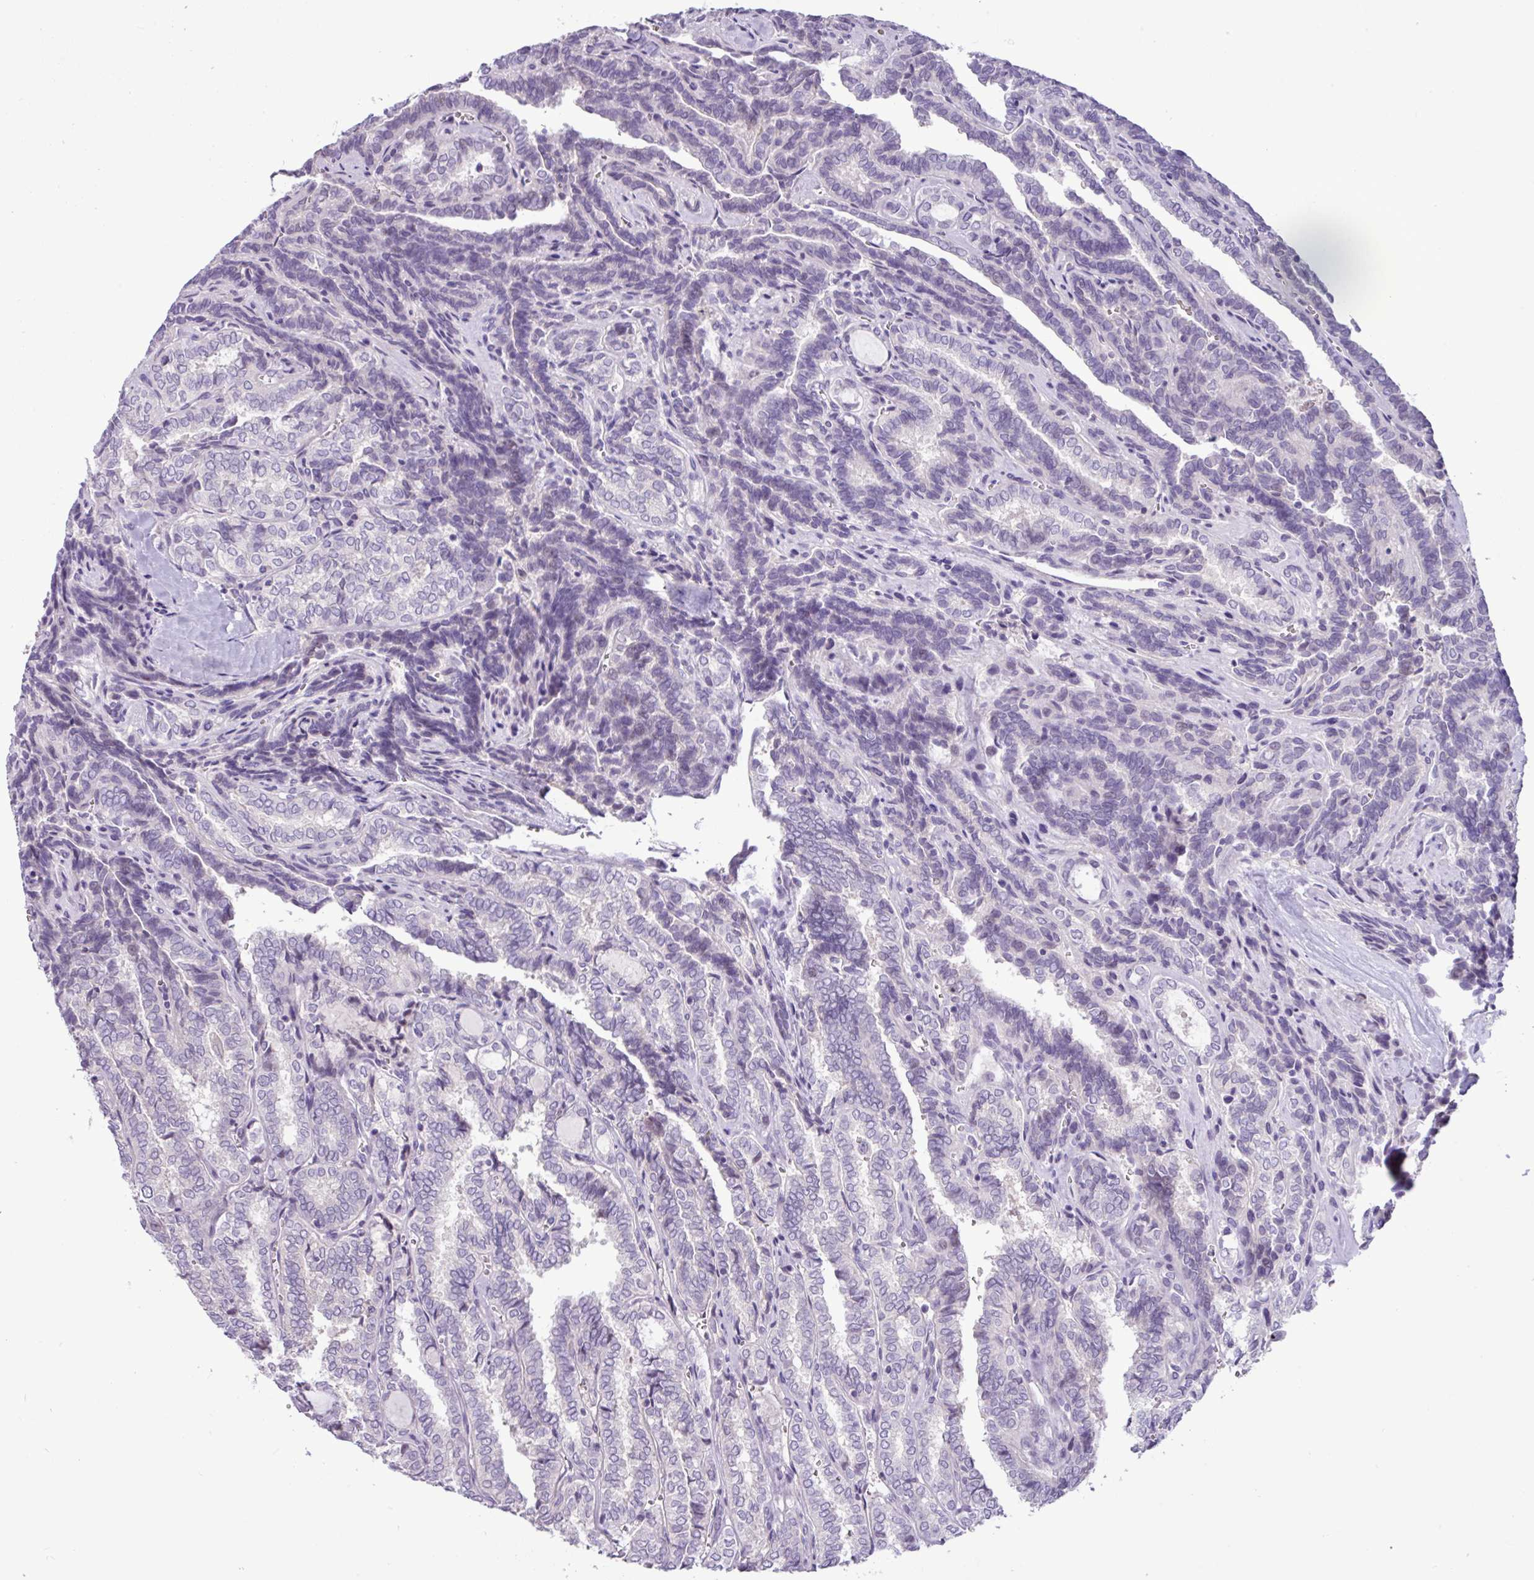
{"staining": {"intensity": "negative", "quantity": "none", "location": "none"}, "tissue": "thyroid cancer", "cell_type": "Tumor cells", "image_type": "cancer", "snomed": [{"axis": "morphology", "description": "Papillary adenocarcinoma, NOS"}, {"axis": "topography", "description": "Thyroid gland"}], "caption": "The immunohistochemistry (IHC) photomicrograph has no significant positivity in tumor cells of thyroid papillary adenocarcinoma tissue.", "gene": "PNLDC1", "patient": {"sex": "female", "age": 30}}